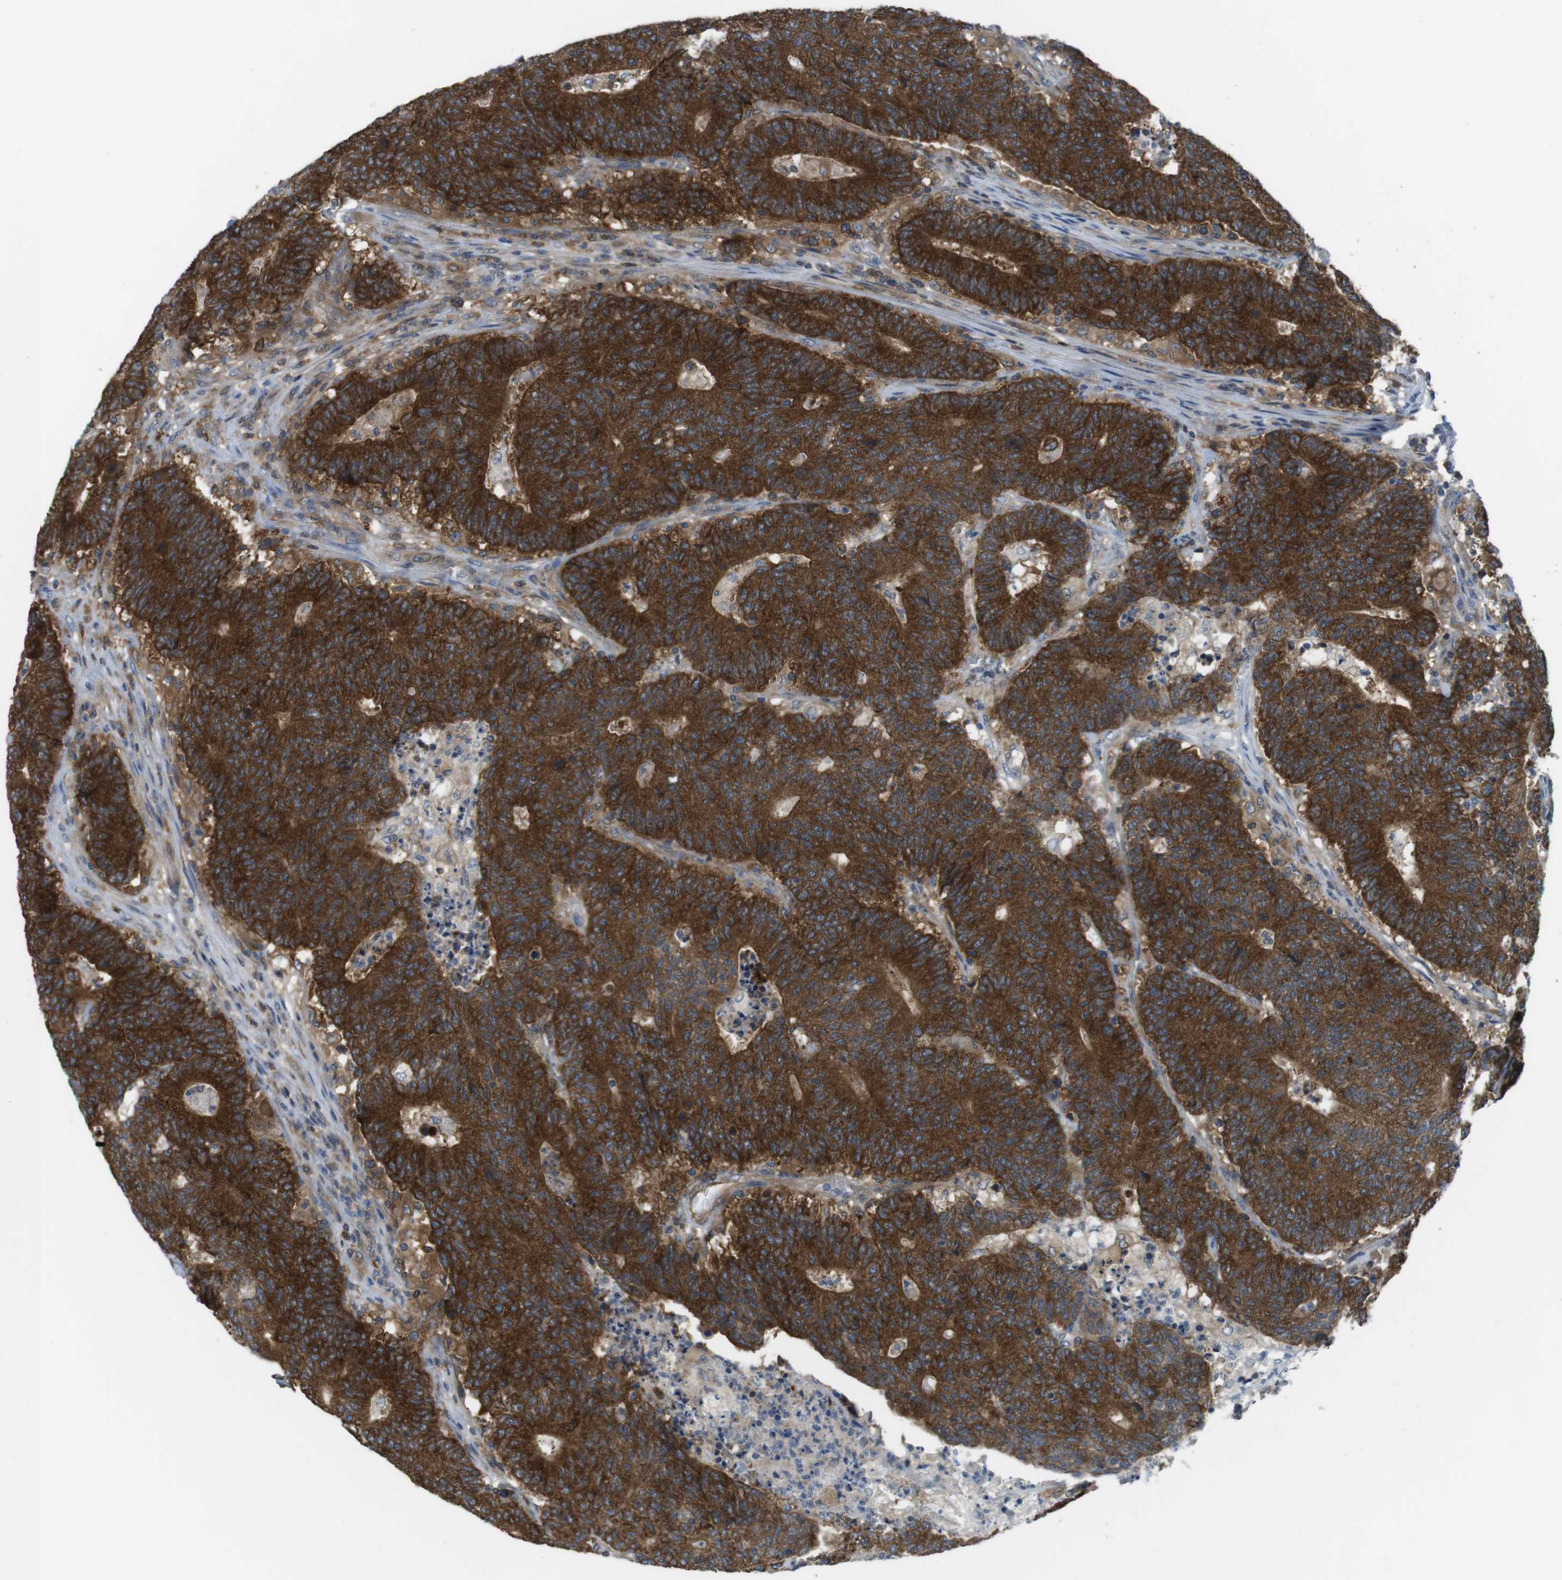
{"staining": {"intensity": "strong", "quantity": ">75%", "location": "cytoplasmic/membranous"}, "tissue": "colorectal cancer", "cell_type": "Tumor cells", "image_type": "cancer", "snomed": [{"axis": "morphology", "description": "Normal tissue, NOS"}, {"axis": "morphology", "description": "Adenocarcinoma, NOS"}, {"axis": "topography", "description": "Colon"}], "caption": "Colorectal cancer stained with IHC reveals strong cytoplasmic/membranous staining in about >75% of tumor cells.", "gene": "MTHFD1", "patient": {"sex": "female", "age": 75}}